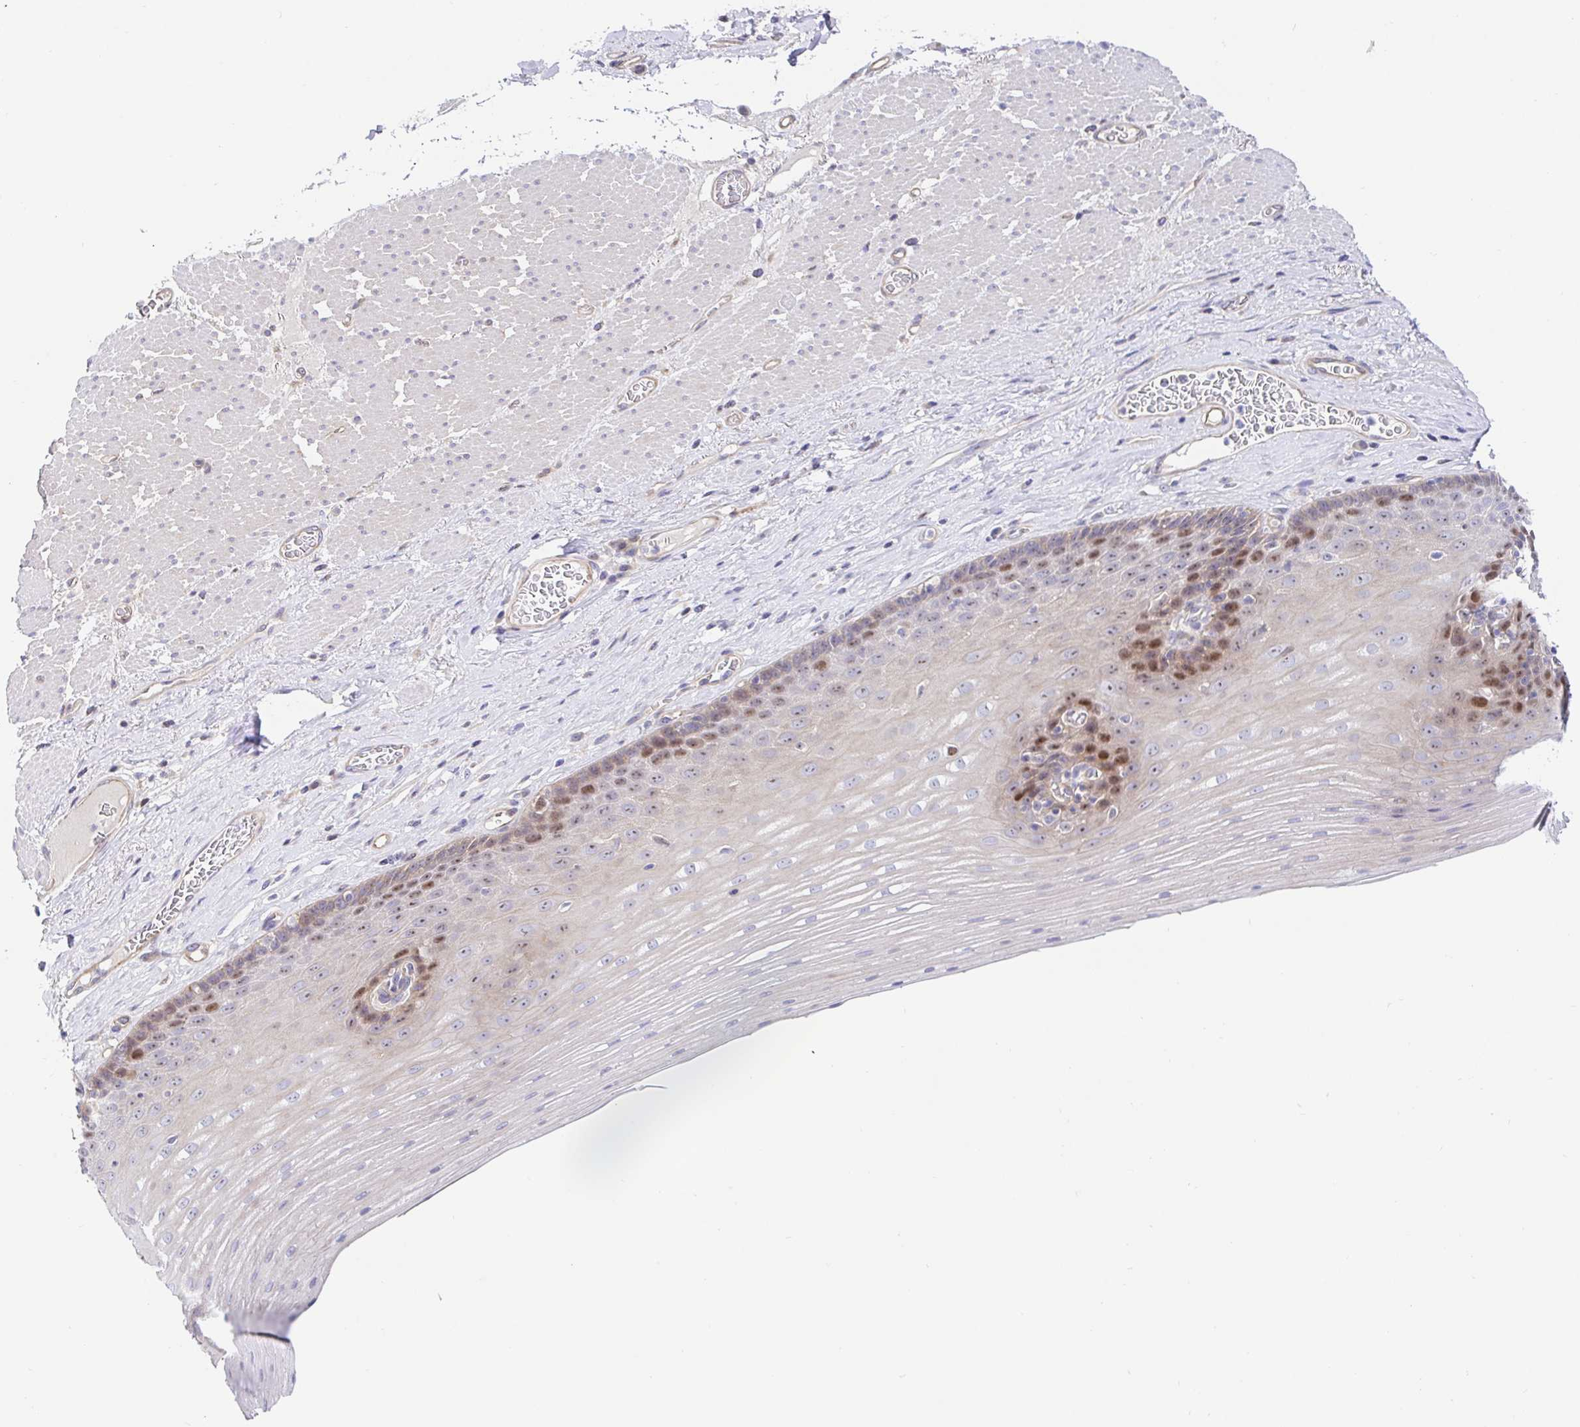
{"staining": {"intensity": "moderate", "quantity": "25%-75%", "location": "nuclear"}, "tissue": "esophagus", "cell_type": "Squamous epithelial cells", "image_type": "normal", "snomed": [{"axis": "morphology", "description": "Normal tissue, NOS"}, {"axis": "topography", "description": "Esophagus"}], "caption": "This micrograph demonstrates normal esophagus stained with IHC to label a protein in brown. The nuclear of squamous epithelial cells show moderate positivity for the protein. Nuclei are counter-stained blue.", "gene": "TIMELESS", "patient": {"sex": "male", "age": 62}}